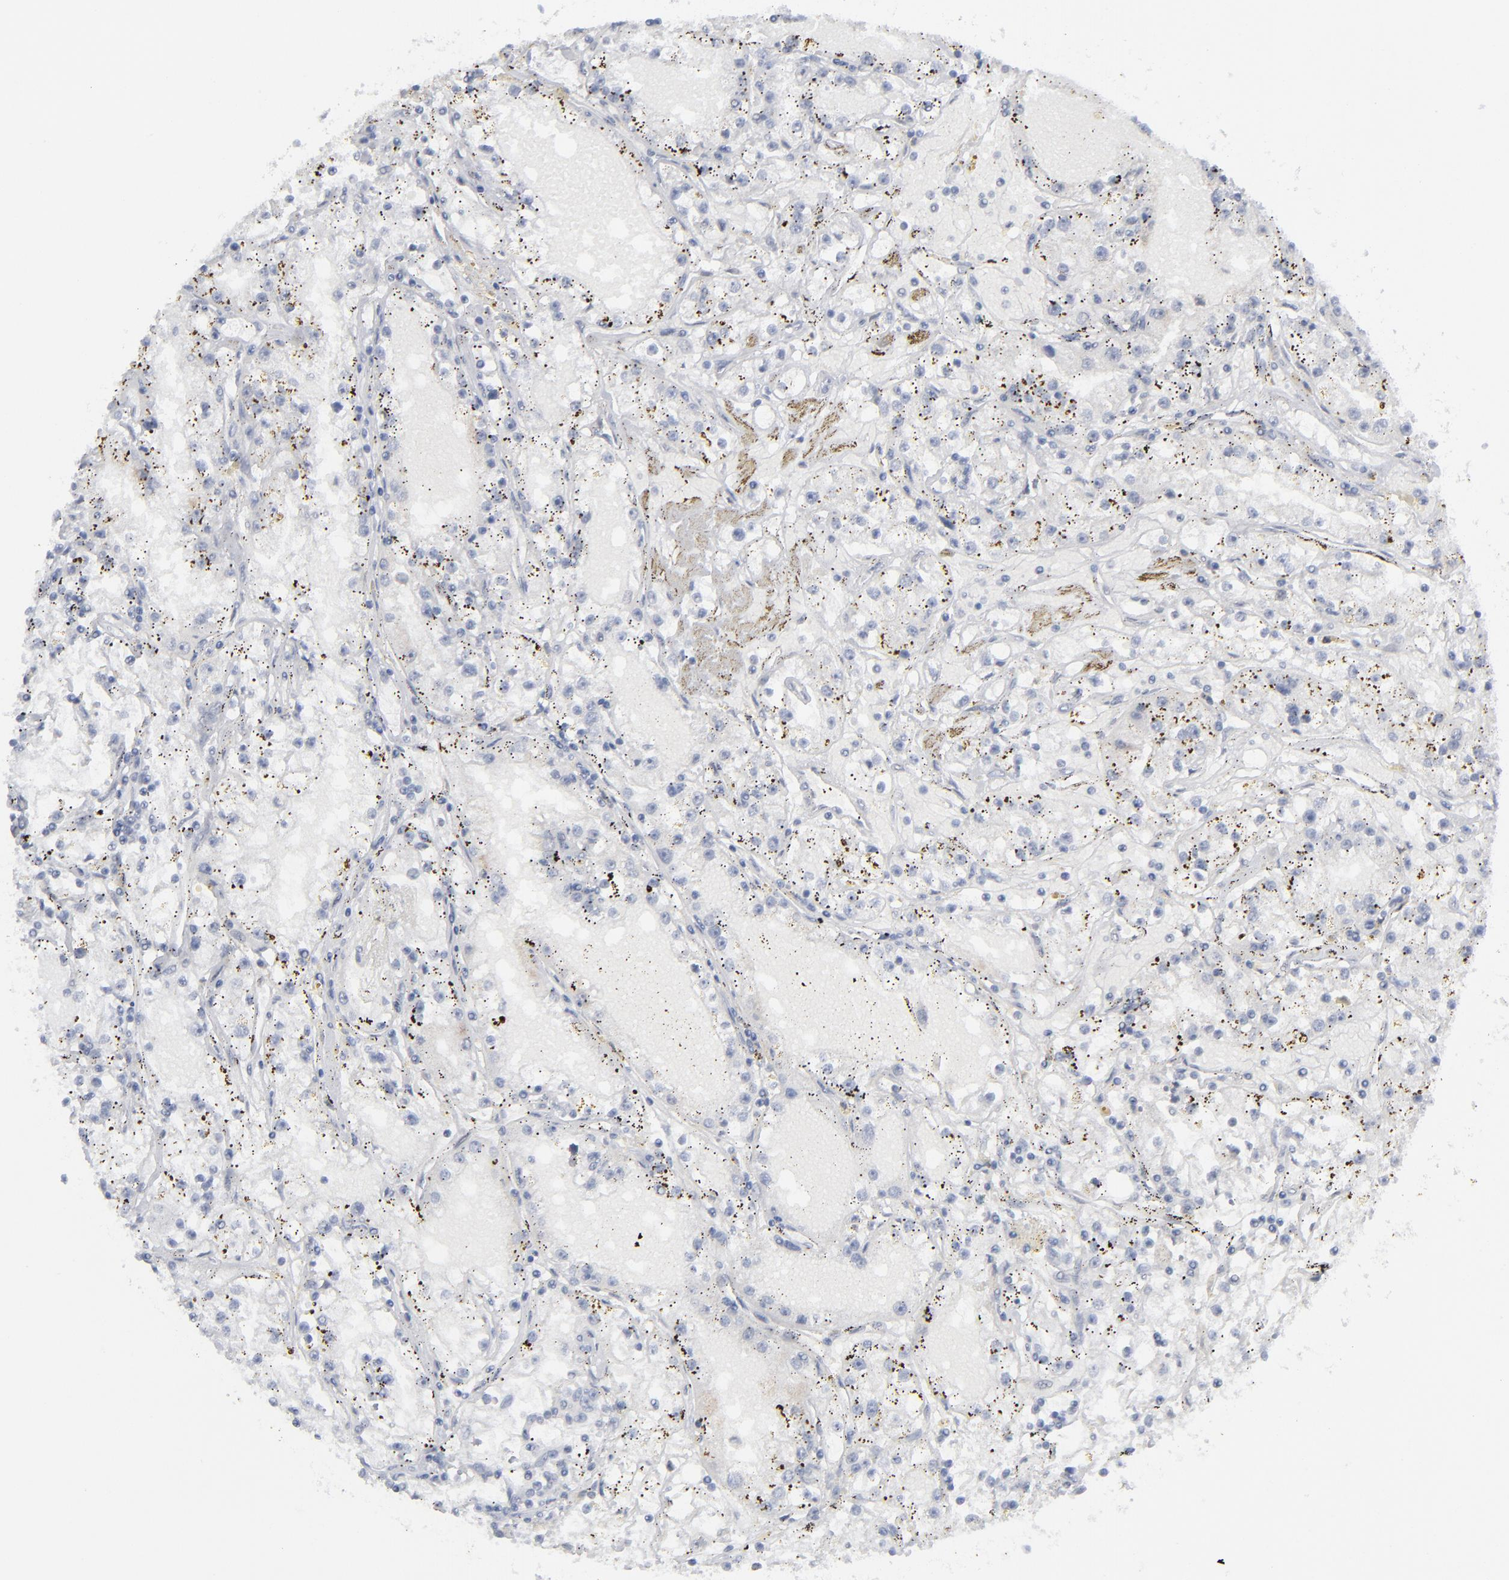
{"staining": {"intensity": "negative", "quantity": "none", "location": "none"}, "tissue": "renal cancer", "cell_type": "Tumor cells", "image_type": "cancer", "snomed": [{"axis": "morphology", "description": "Adenocarcinoma, NOS"}, {"axis": "topography", "description": "Kidney"}], "caption": "Immunohistochemistry of human adenocarcinoma (renal) exhibits no staining in tumor cells.", "gene": "NUP88", "patient": {"sex": "male", "age": 56}}